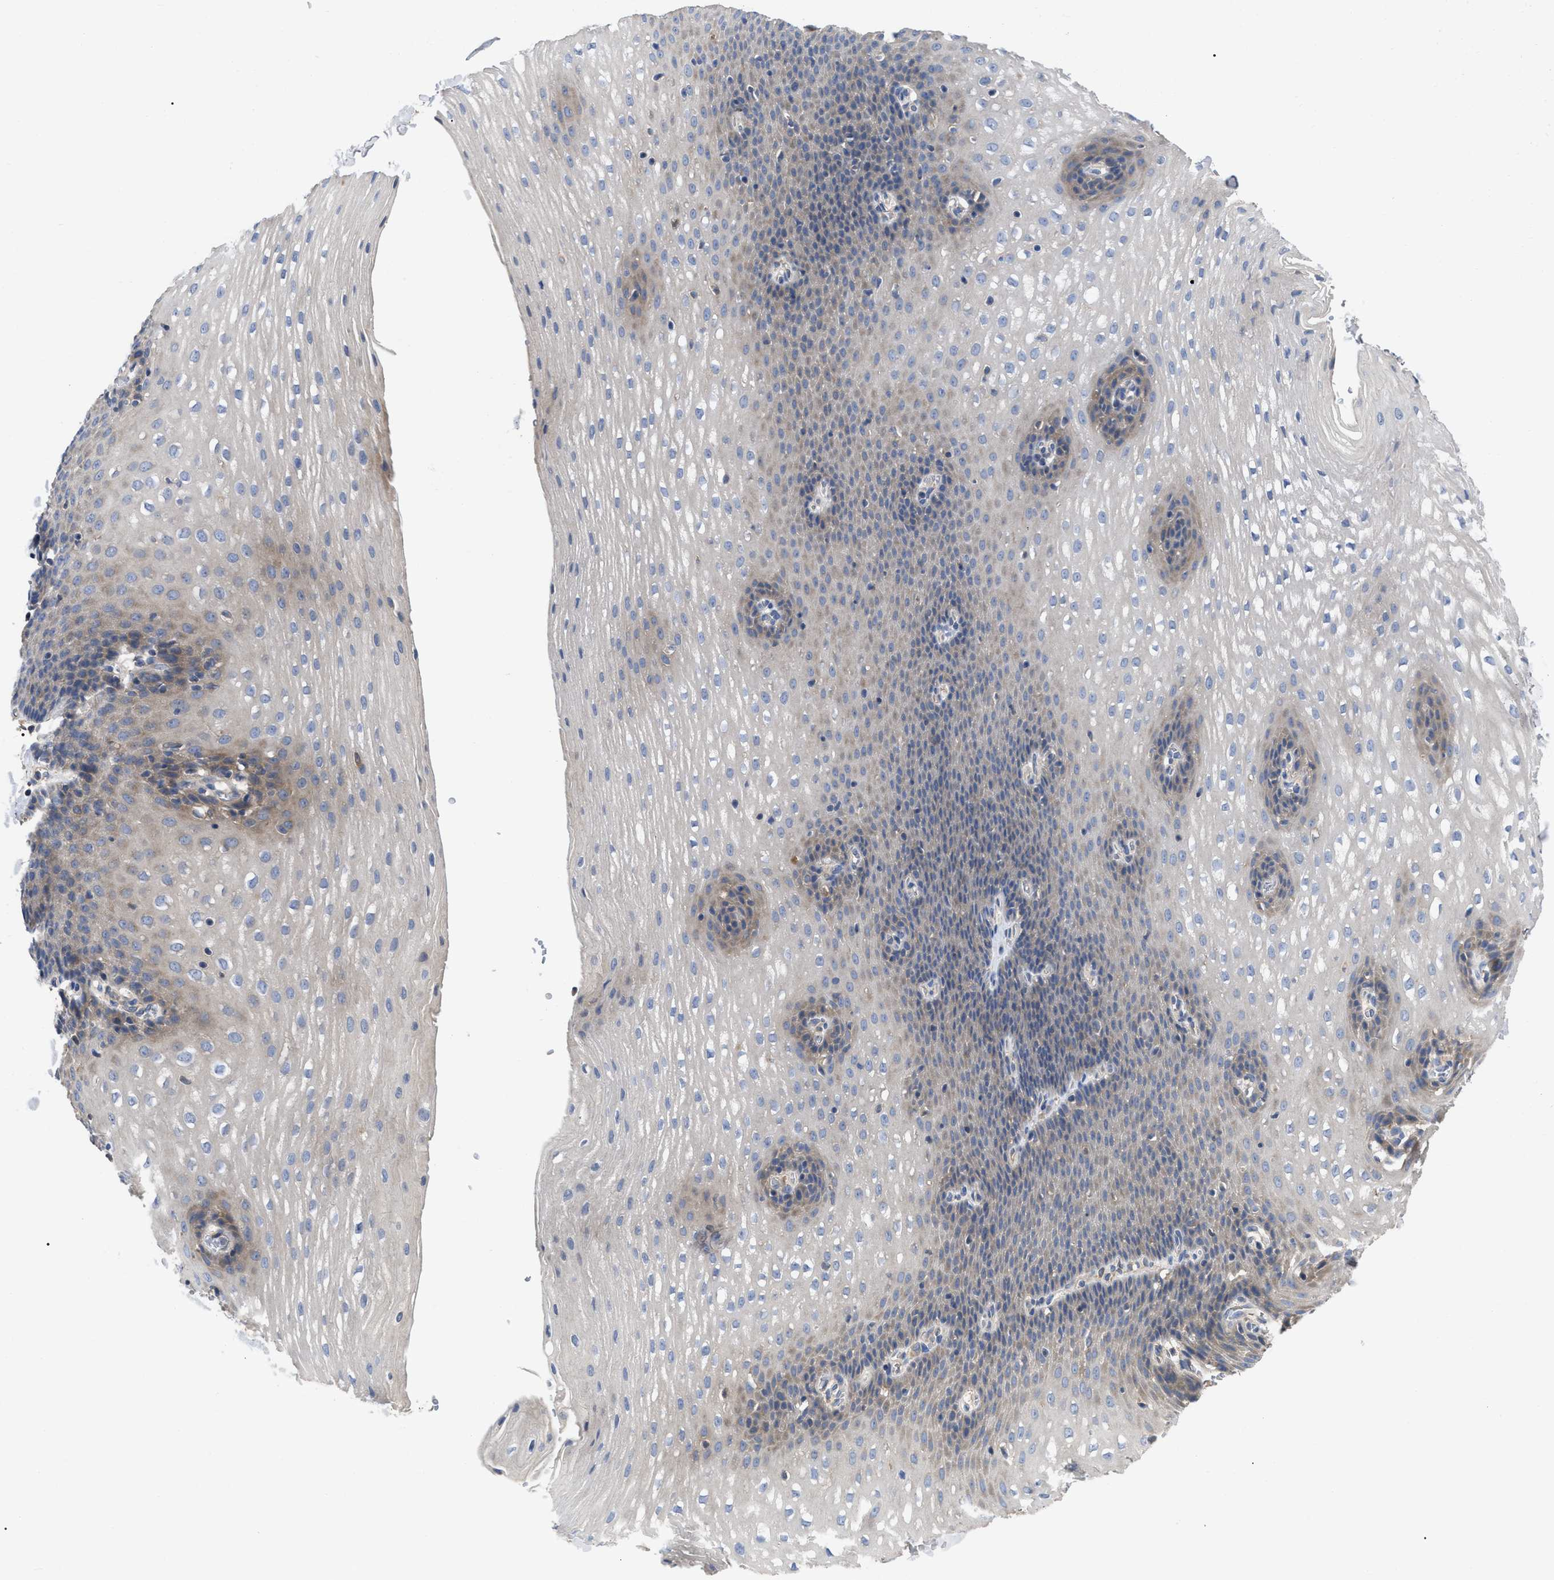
{"staining": {"intensity": "weak", "quantity": "25%-75%", "location": "cytoplasmic/membranous"}, "tissue": "esophagus", "cell_type": "Squamous epithelial cells", "image_type": "normal", "snomed": [{"axis": "morphology", "description": "Normal tissue, NOS"}, {"axis": "topography", "description": "Esophagus"}], "caption": "Esophagus stained with a brown dye demonstrates weak cytoplasmic/membranous positive expression in about 25%-75% of squamous epithelial cells.", "gene": "RAP1GDS1", "patient": {"sex": "male", "age": 48}}